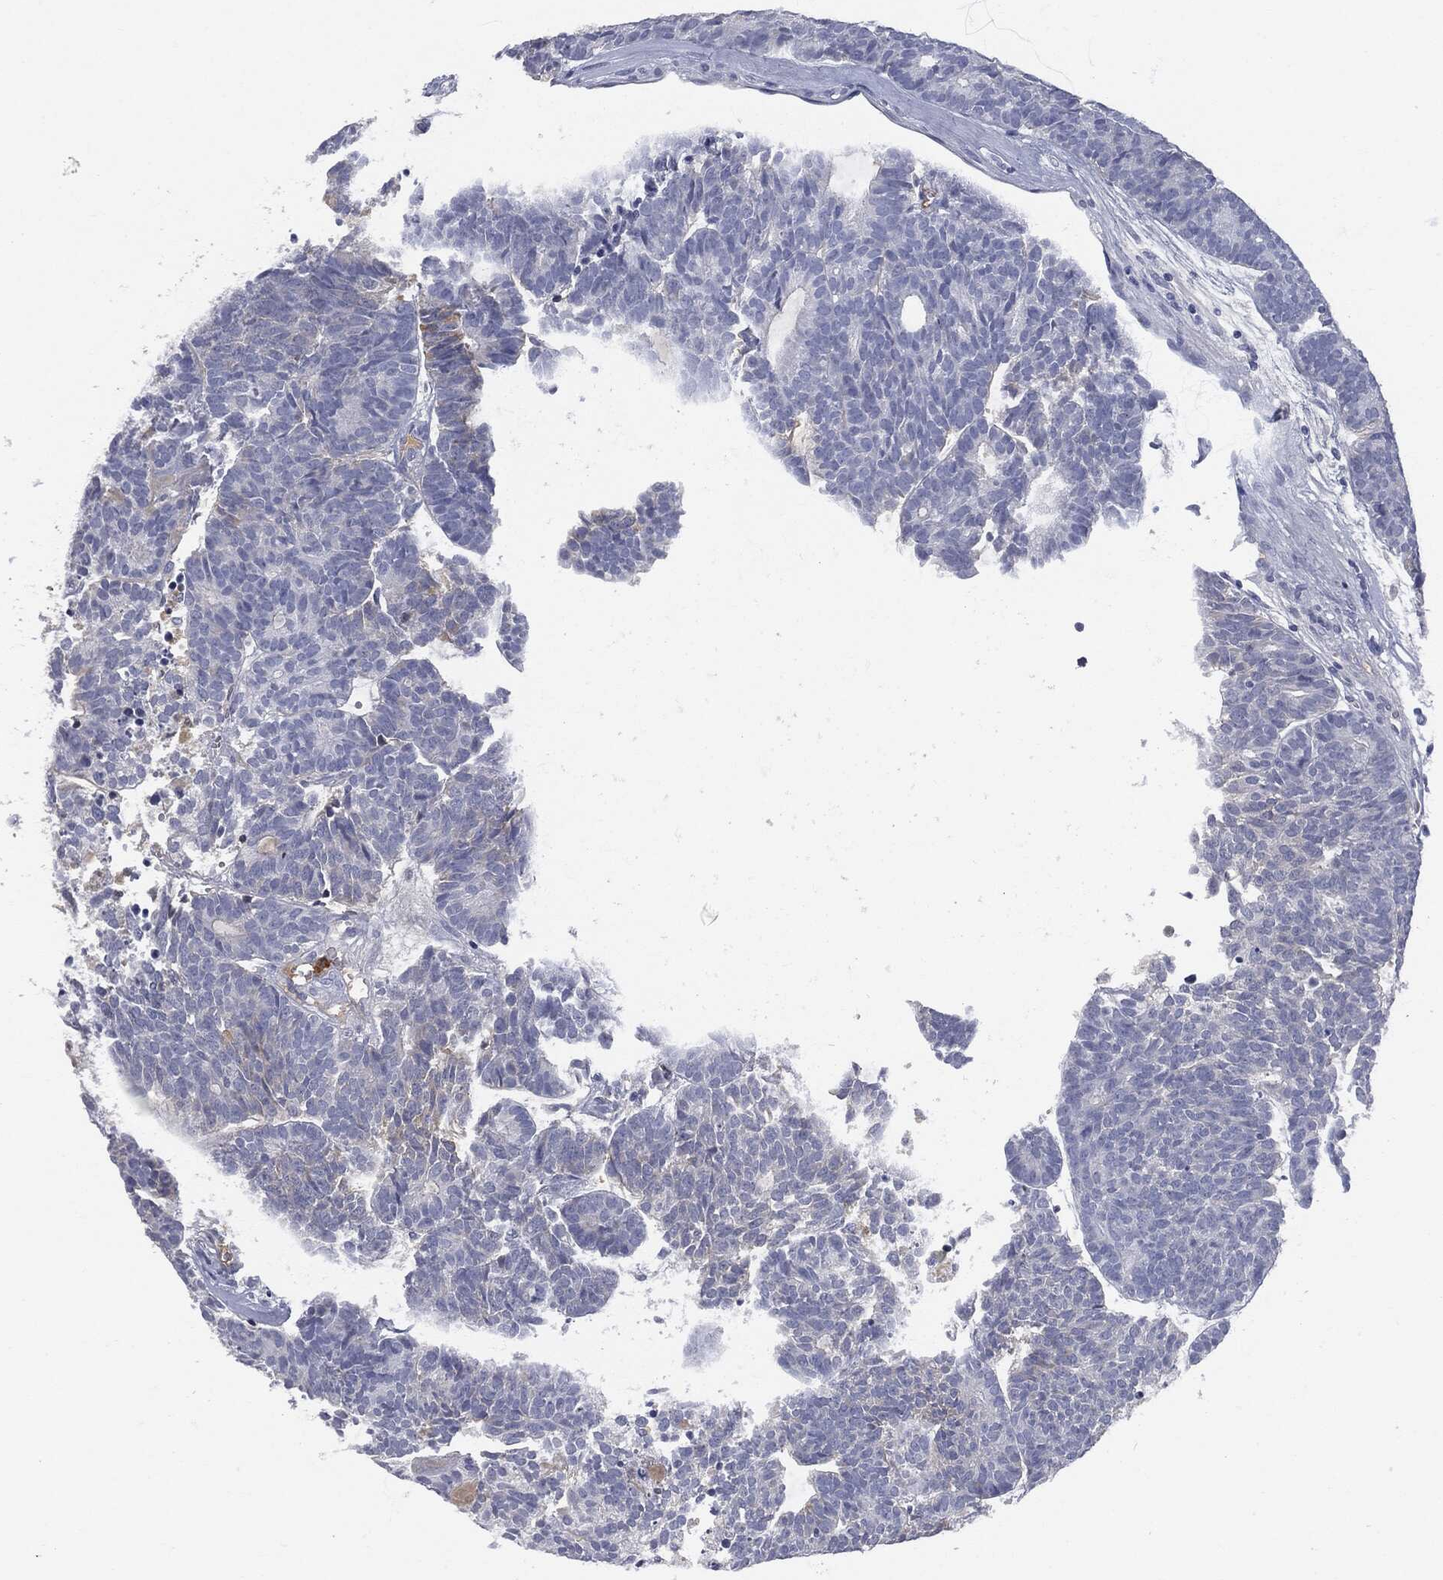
{"staining": {"intensity": "negative", "quantity": "none", "location": "none"}, "tissue": "head and neck cancer", "cell_type": "Tumor cells", "image_type": "cancer", "snomed": [{"axis": "morphology", "description": "Adenocarcinoma, NOS"}, {"axis": "topography", "description": "Head-Neck"}], "caption": "DAB (3,3'-diaminobenzidine) immunohistochemical staining of human adenocarcinoma (head and neck) shows no significant expression in tumor cells. The staining was performed using DAB (3,3'-diaminobenzidine) to visualize the protein expression in brown, while the nuclei were stained in blue with hematoxylin (Magnification: 20x).", "gene": "BTK", "patient": {"sex": "female", "age": 81}}